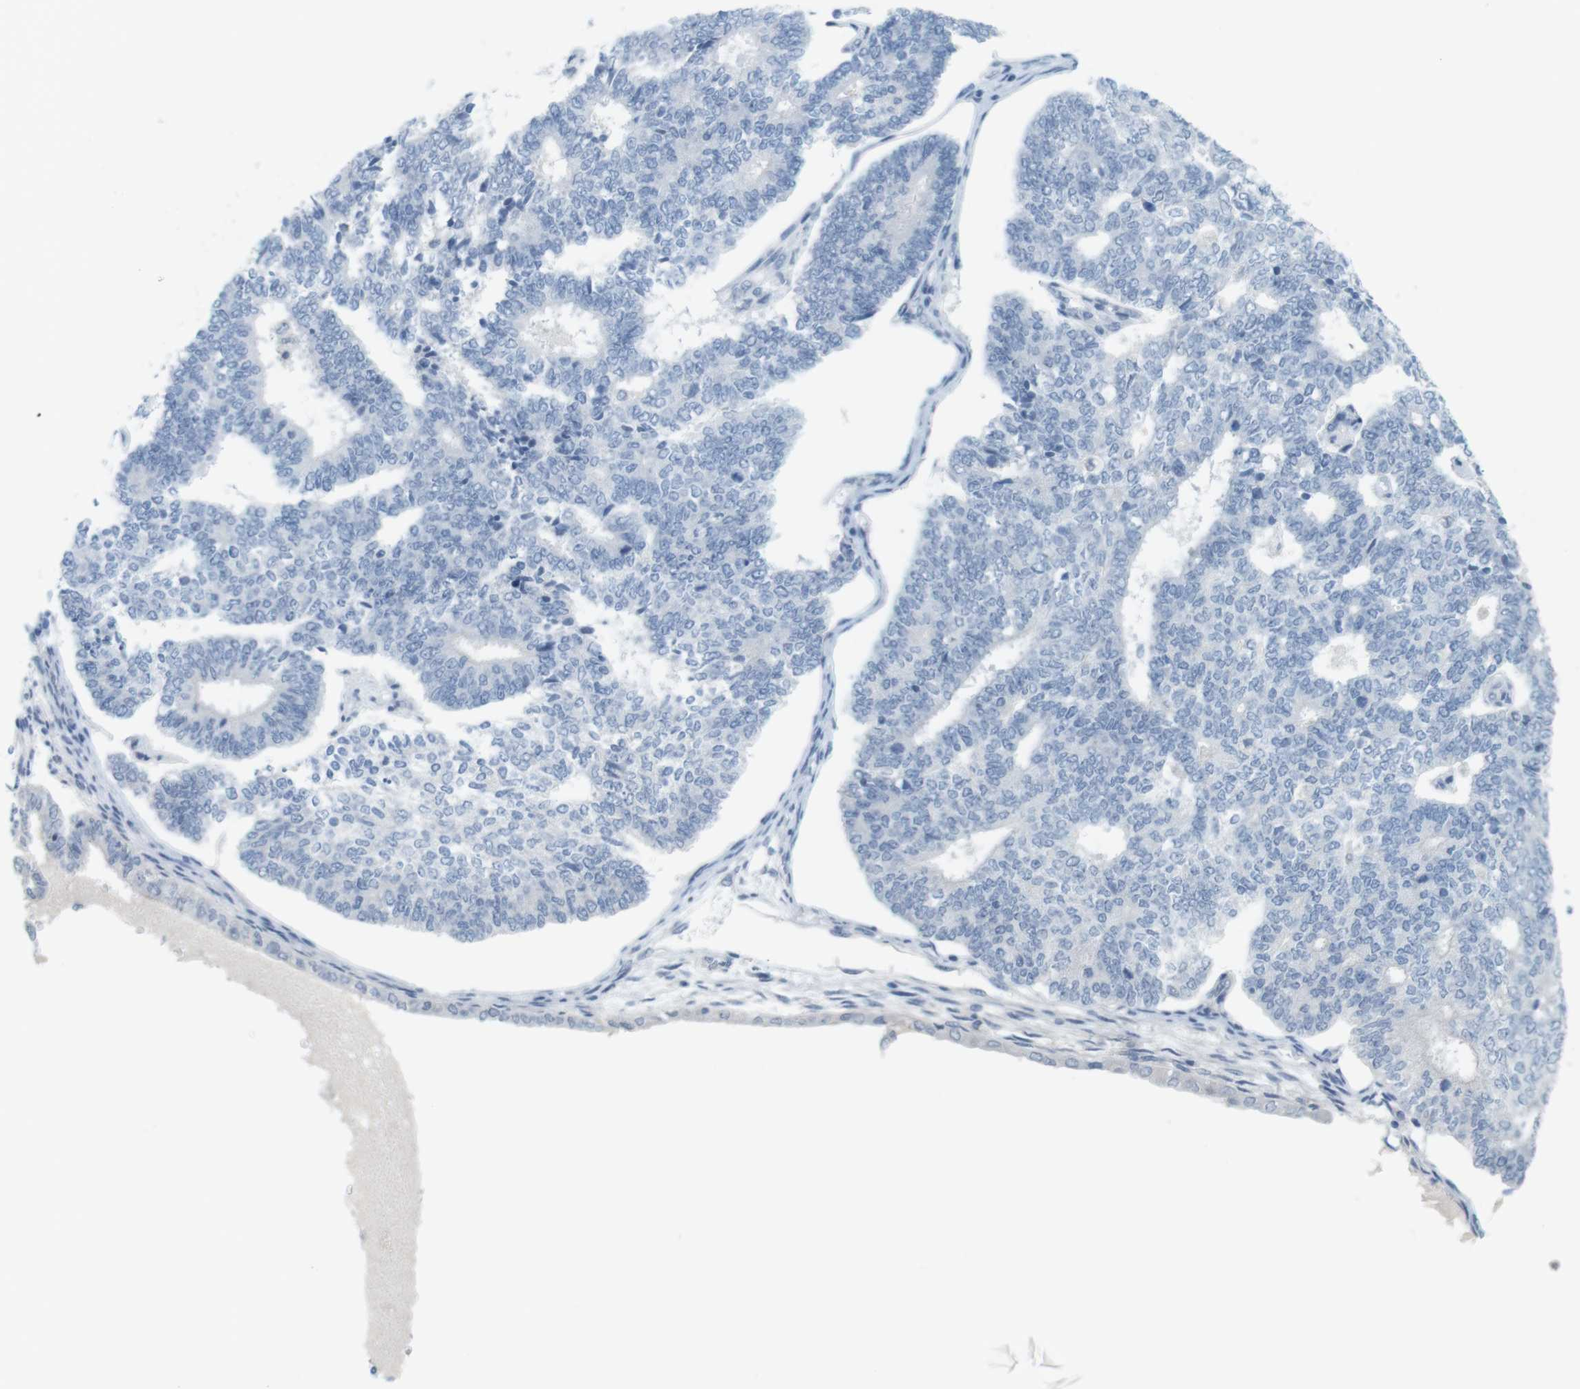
{"staining": {"intensity": "negative", "quantity": "none", "location": "none"}, "tissue": "endometrial cancer", "cell_type": "Tumor cells", "image_type": "cancer", "snomed": [{"axis": "morphology", "description": "Adenocarcinoma, NOS"}, {"axis": "topography", "description": "Endometrium"}], "caption": "High power microscopy image of an immunohistochemistry histopathology image of endometrial cancer (adenocarcinoma), revealing no significant staining in tumor cells.", "gene": "CREB3L2", "patient": {"sex": "female", "age": 70}}